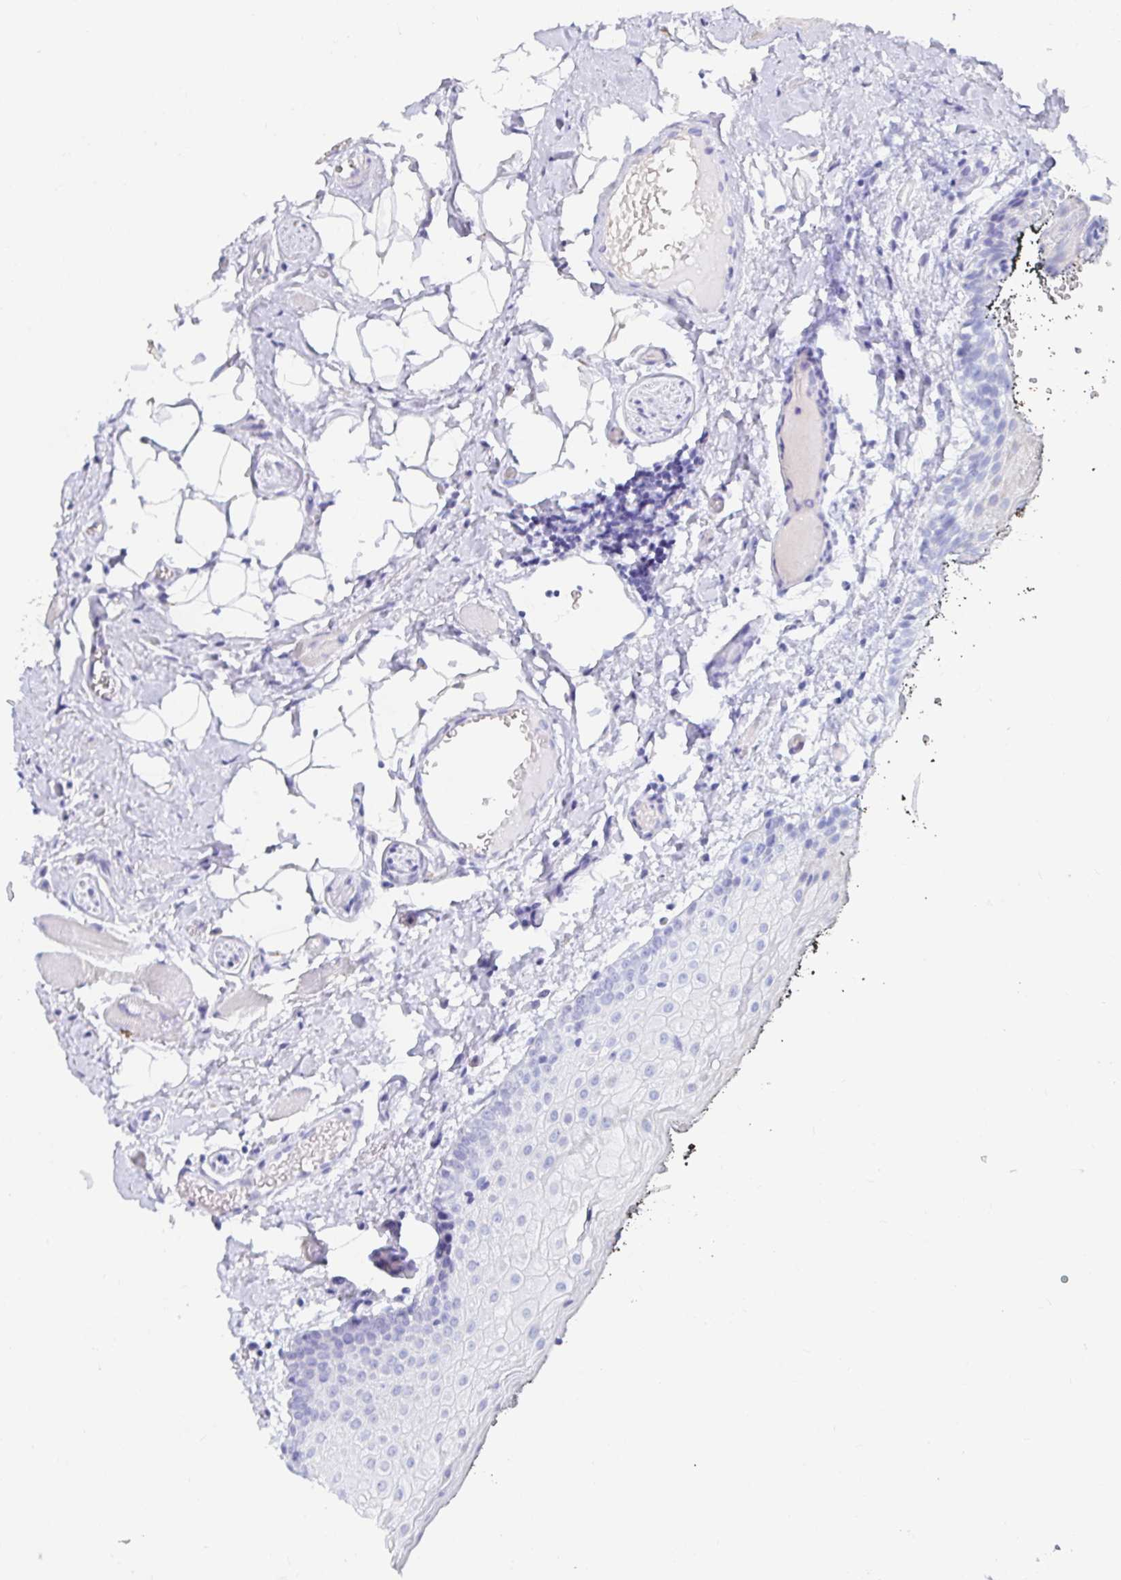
{"staining": {"intensity": "negative", "quantity": "none", "location": "none"}, "tissue": "oral mucosa", "cell_type": "Squamous epithelial cells", "image_type": "normal", "snomed": [{"axis": "morphology", "description": "Normal tissue, NOS"}, {"axis": "morphology", "description": "Squamous cell carcinoma, NOS"}, {"axis": "topography", "description": "Oral tissue"}, {"axis": "topography", "description": "Head-Neck"}], "caption": "This photomicrograph is of unremarkable oral mucosa stained with IHC to label a protein in brown with the nuclei are counter-stained blue. There is no expression in squamous epithelial cells. Nuclei are stained in blue.", "gene": "C4orf17", "patient": {"sex": "male", "age": 58}}